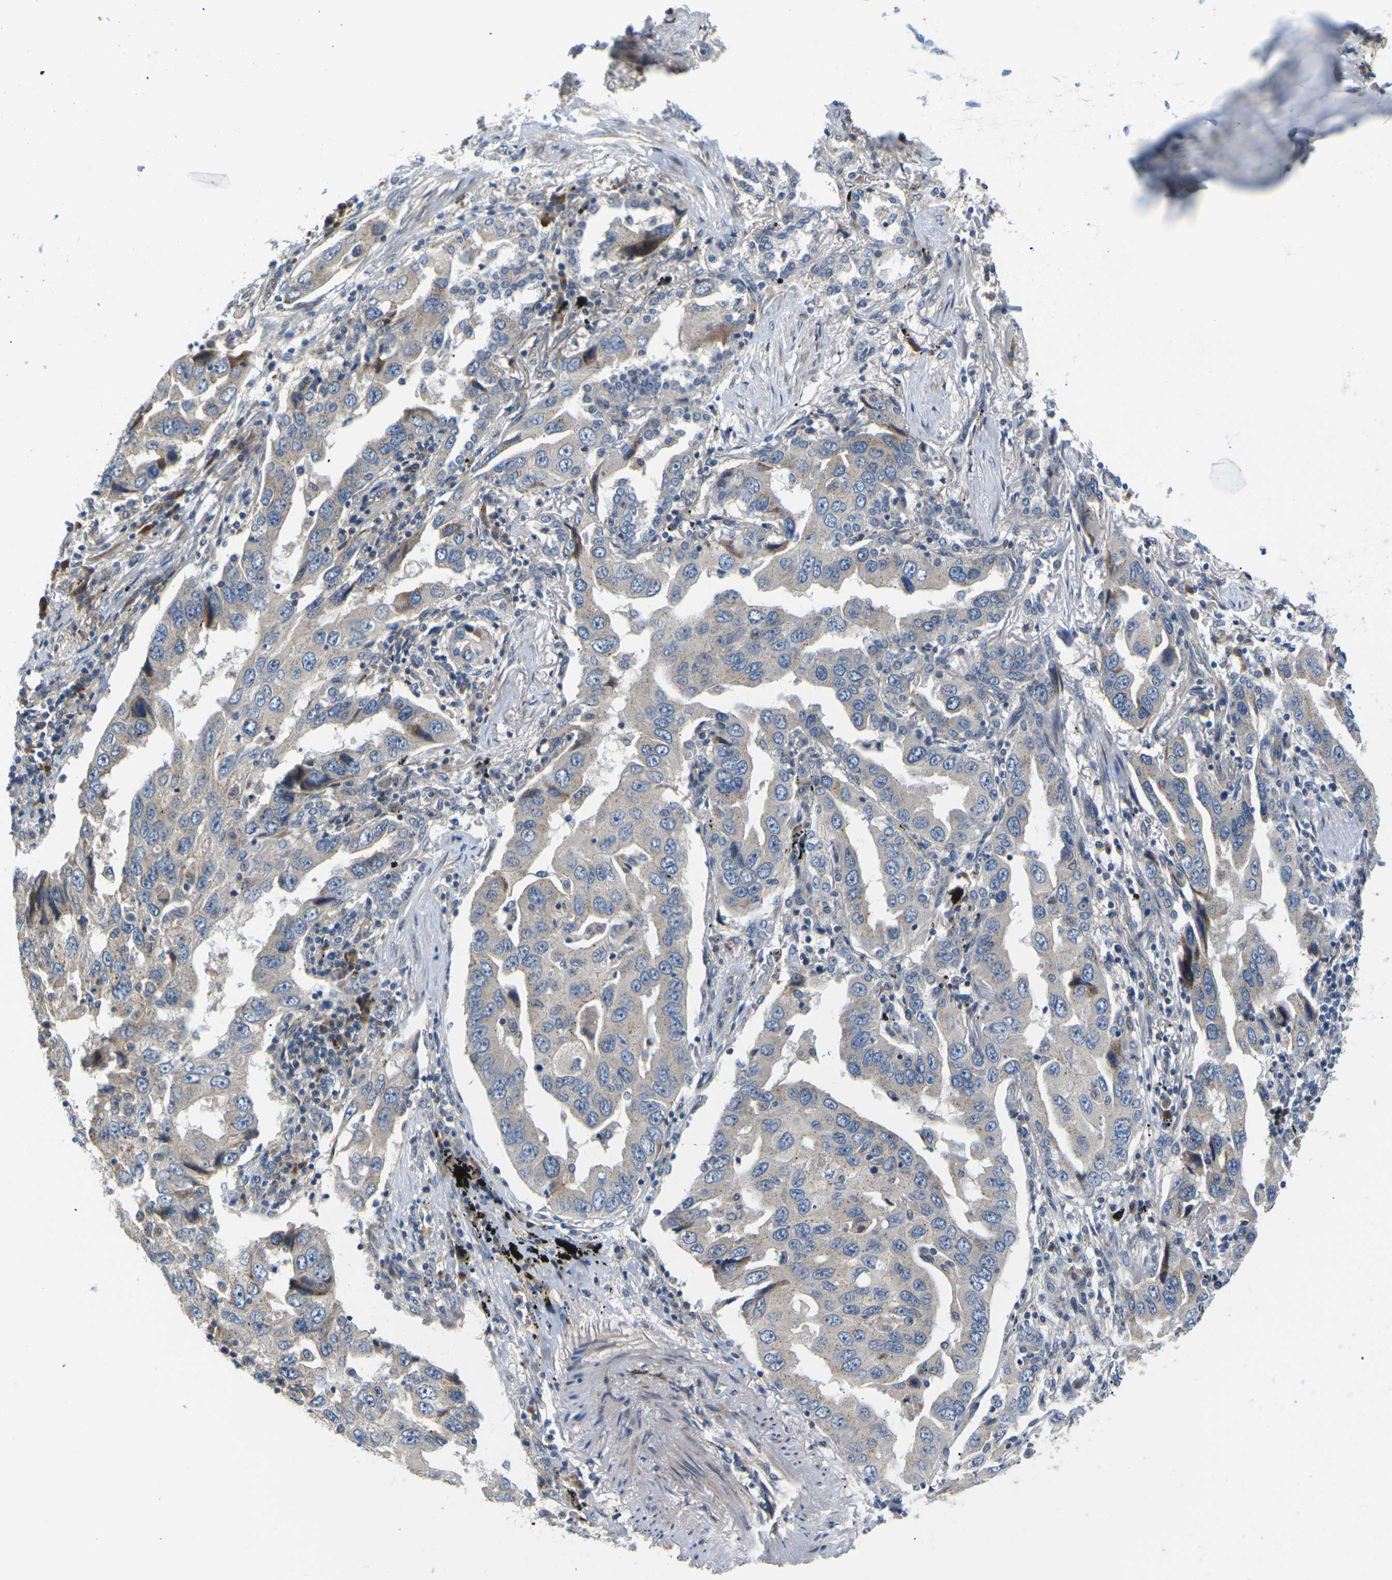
{"staining": {"intensity": "weak", "quantity": "25%-75%", "location": "cytoplasmic/membranous"}, "tissue": "lung cancer", "cell_type": "Tumor cells", "image_type": "cancer", "snomed": [{"axis": "morphology", "description": "Adenocarcinoma, NOS"}, {"axis": "topography", "description": "Lung"}], "caption": "Weak cytoplasmic/membranous positivity is appreciated in approximately 25%-75% of tumor cells in lung adenocarcinoma.", "gene": "ERBB4", "patient": {"sex": "female", "age": 65}}